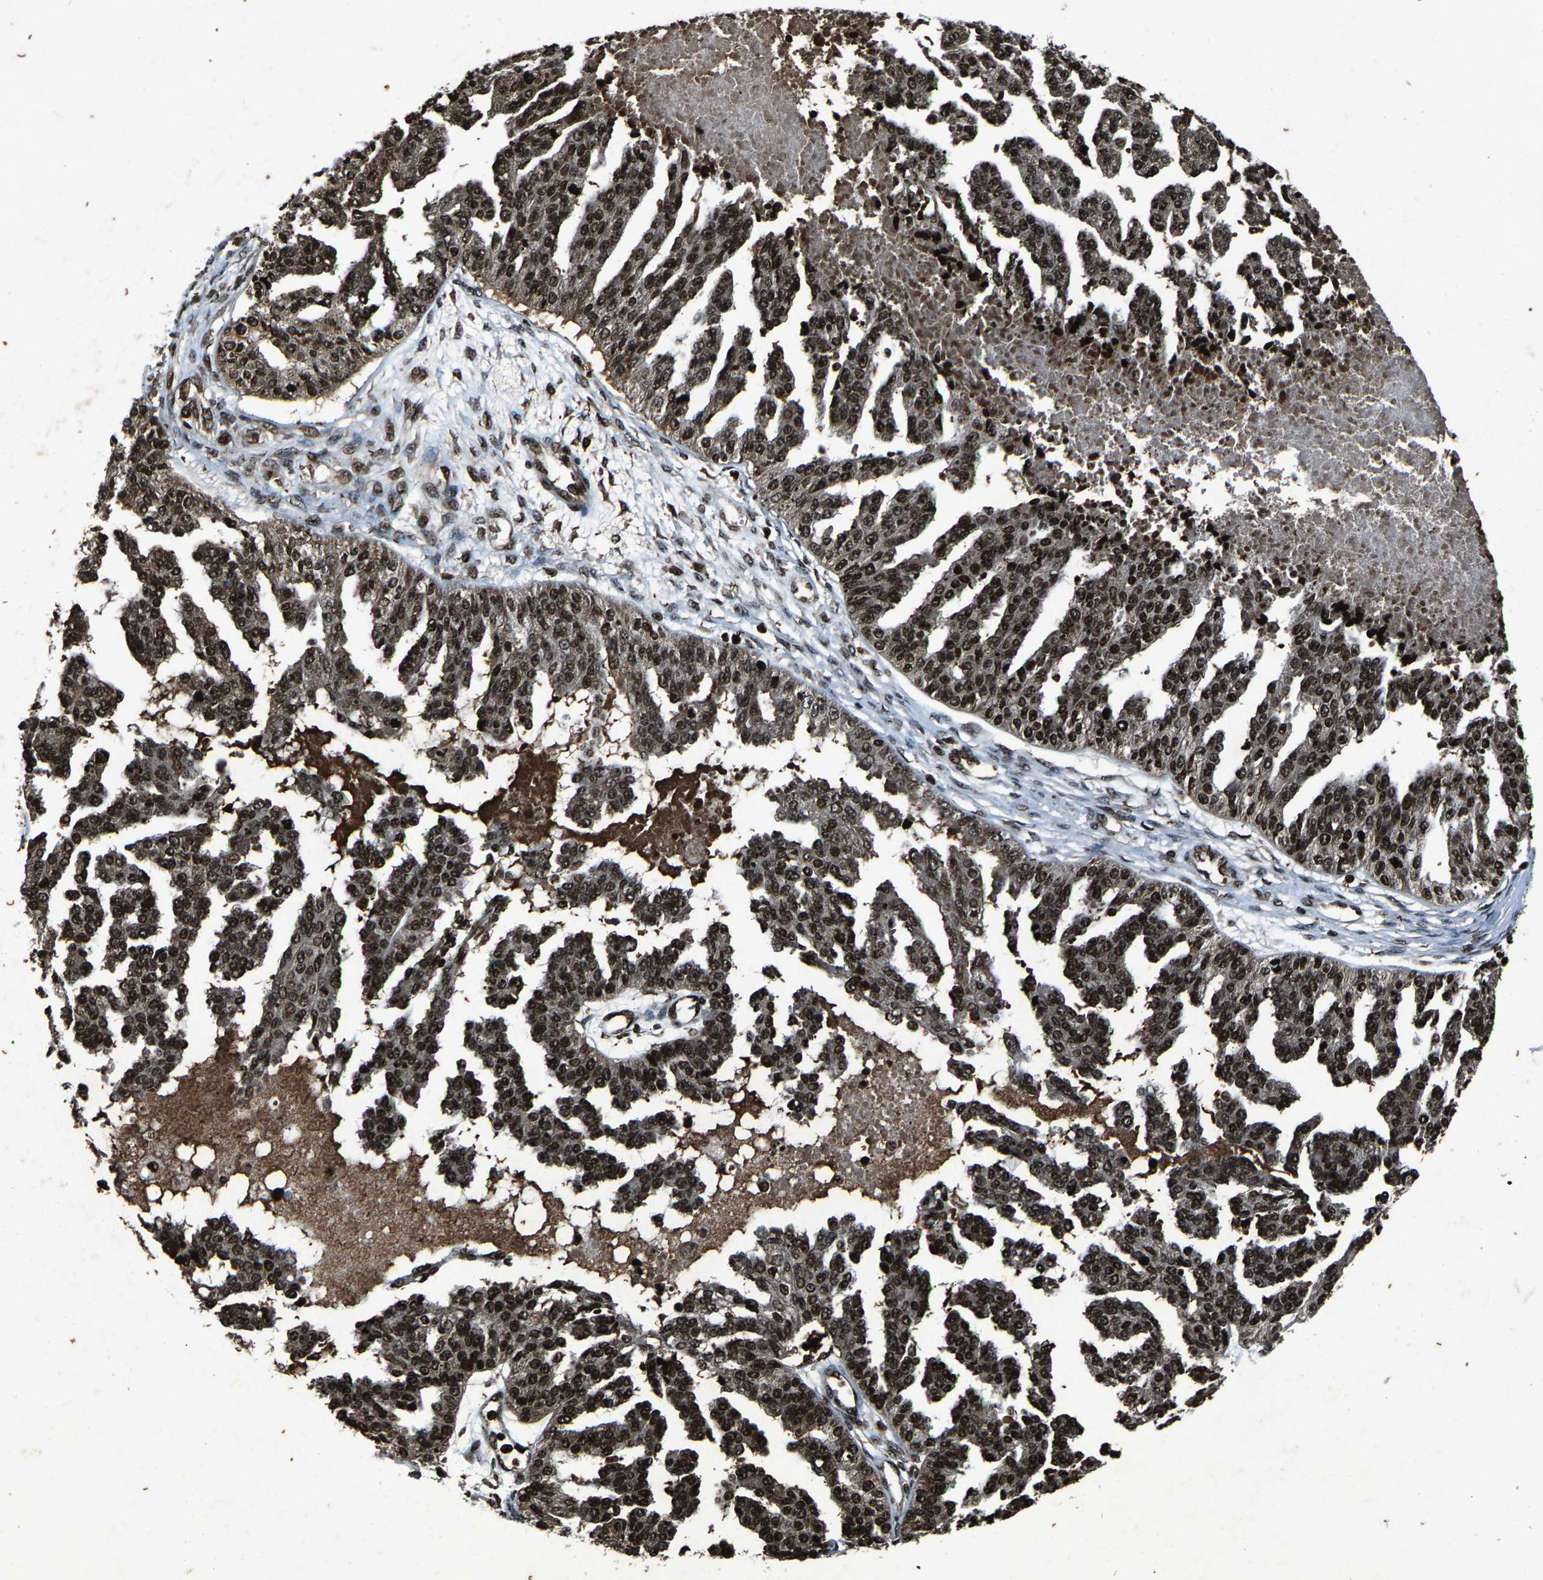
{"staining": {"intensity": "strong", "quantity": ">75%", "location": "nuclear"}, "tissue": "ovarian cancer", "cell_type": "Tumor cells", "image_type": "cancer", "snomed": [{"axis": "morphology", "description": "Cystadenocarcinoma, serous, NOS"}, {"axis": "topography", "description": "Ovary"}], "caption": "Strong nuclear positivity is appreciated in approximately >75% of tumor cells in serous cystadenocarcinoma (ovarian).", "gene": "H4C1", "patient": {"sex": "female", "age": 58}}